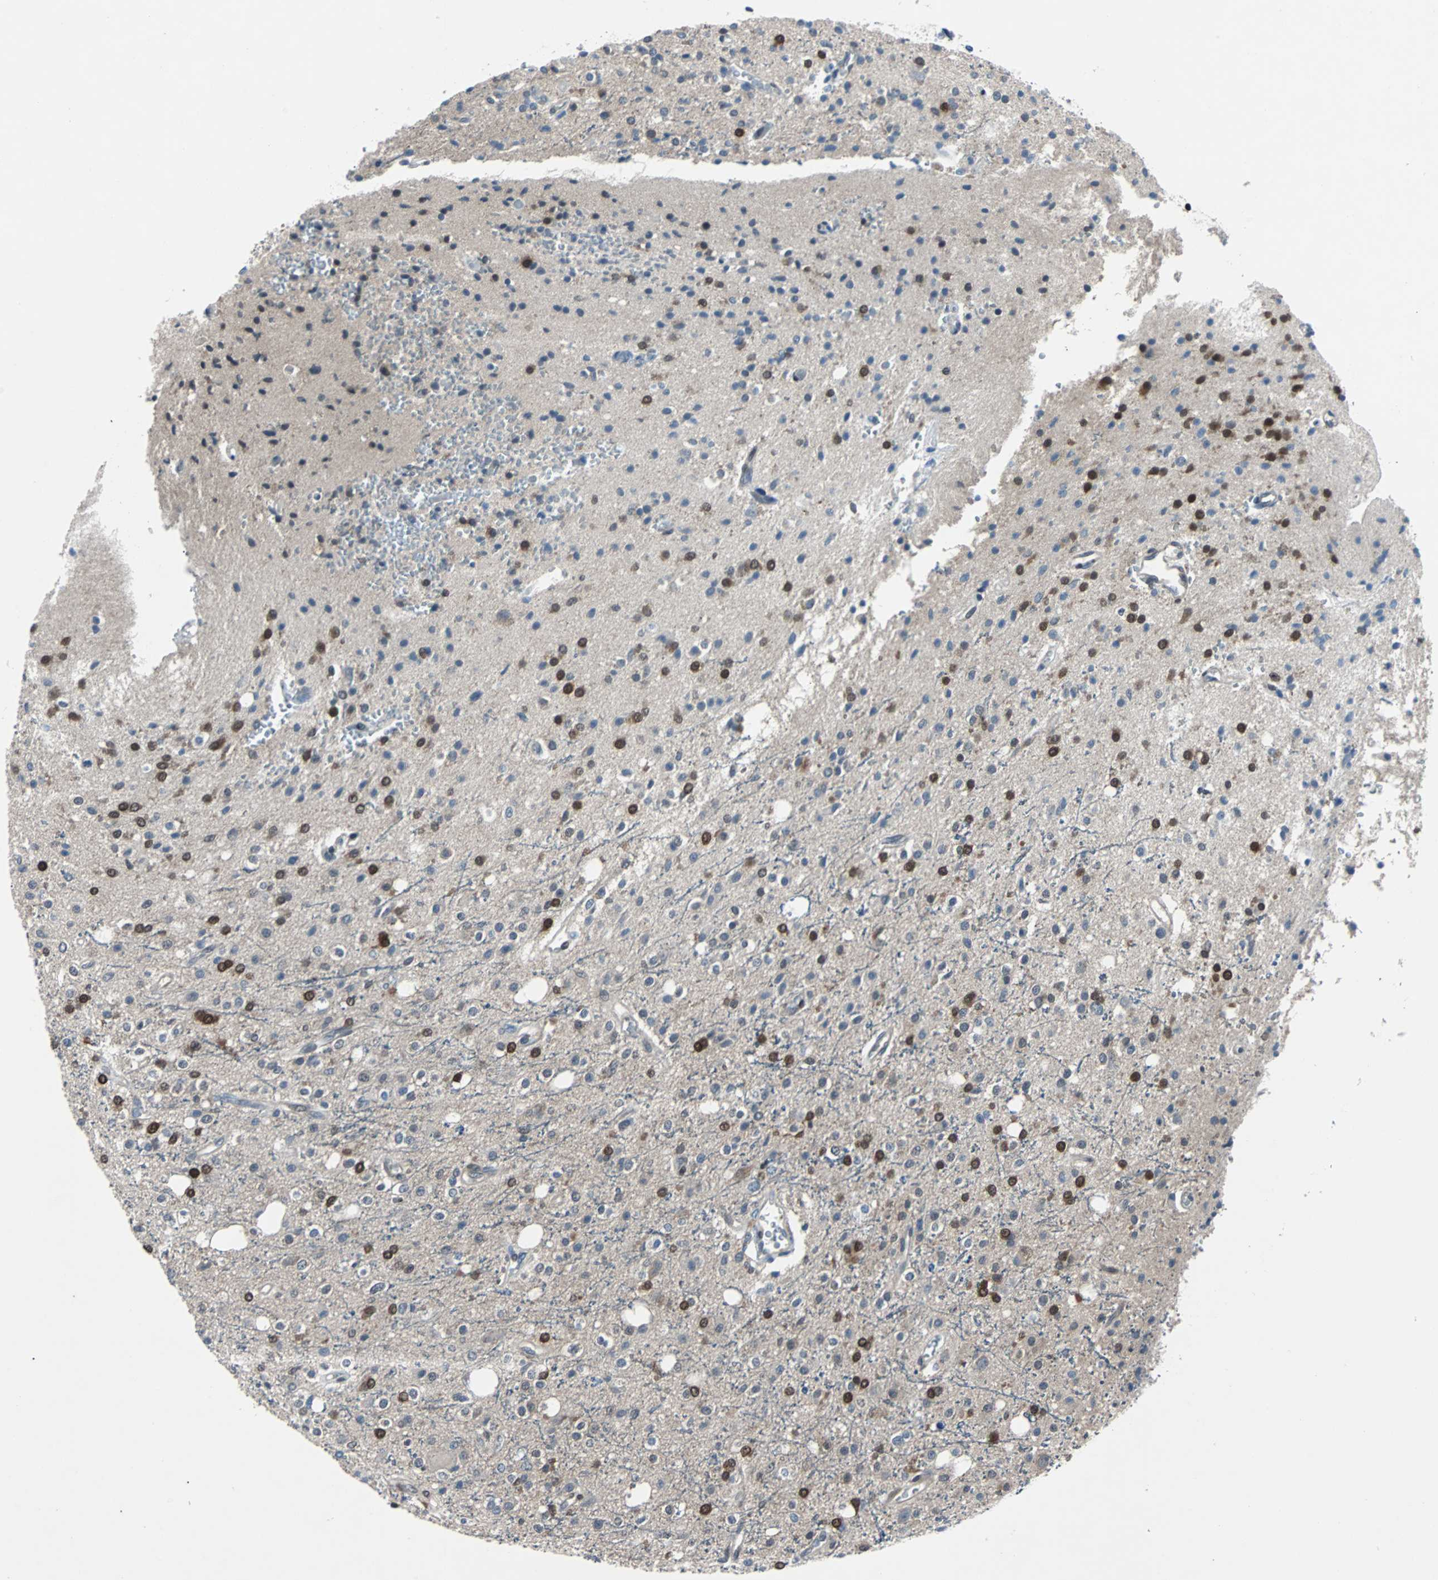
{"staining": {"intensity": "strong", "quantity": "<25%", "location": "nuclear"}, "tissue": "glioma", "cell_type": "Tumor cells", "image_type": "cancer", "snomed": [{"axis": "morphology", "description": "Glioma, malignant, High grade"}, {"axis": "topography", "description": "Brain"}], "caption": "Immunohistochemical staining of human high-grade glioma (malignant) displays medium levels of strong nuclear staining in approximately <25% of tumor cells.", "gene": "MAP2K6", "patient": {"sex": "male", "age": 47}}